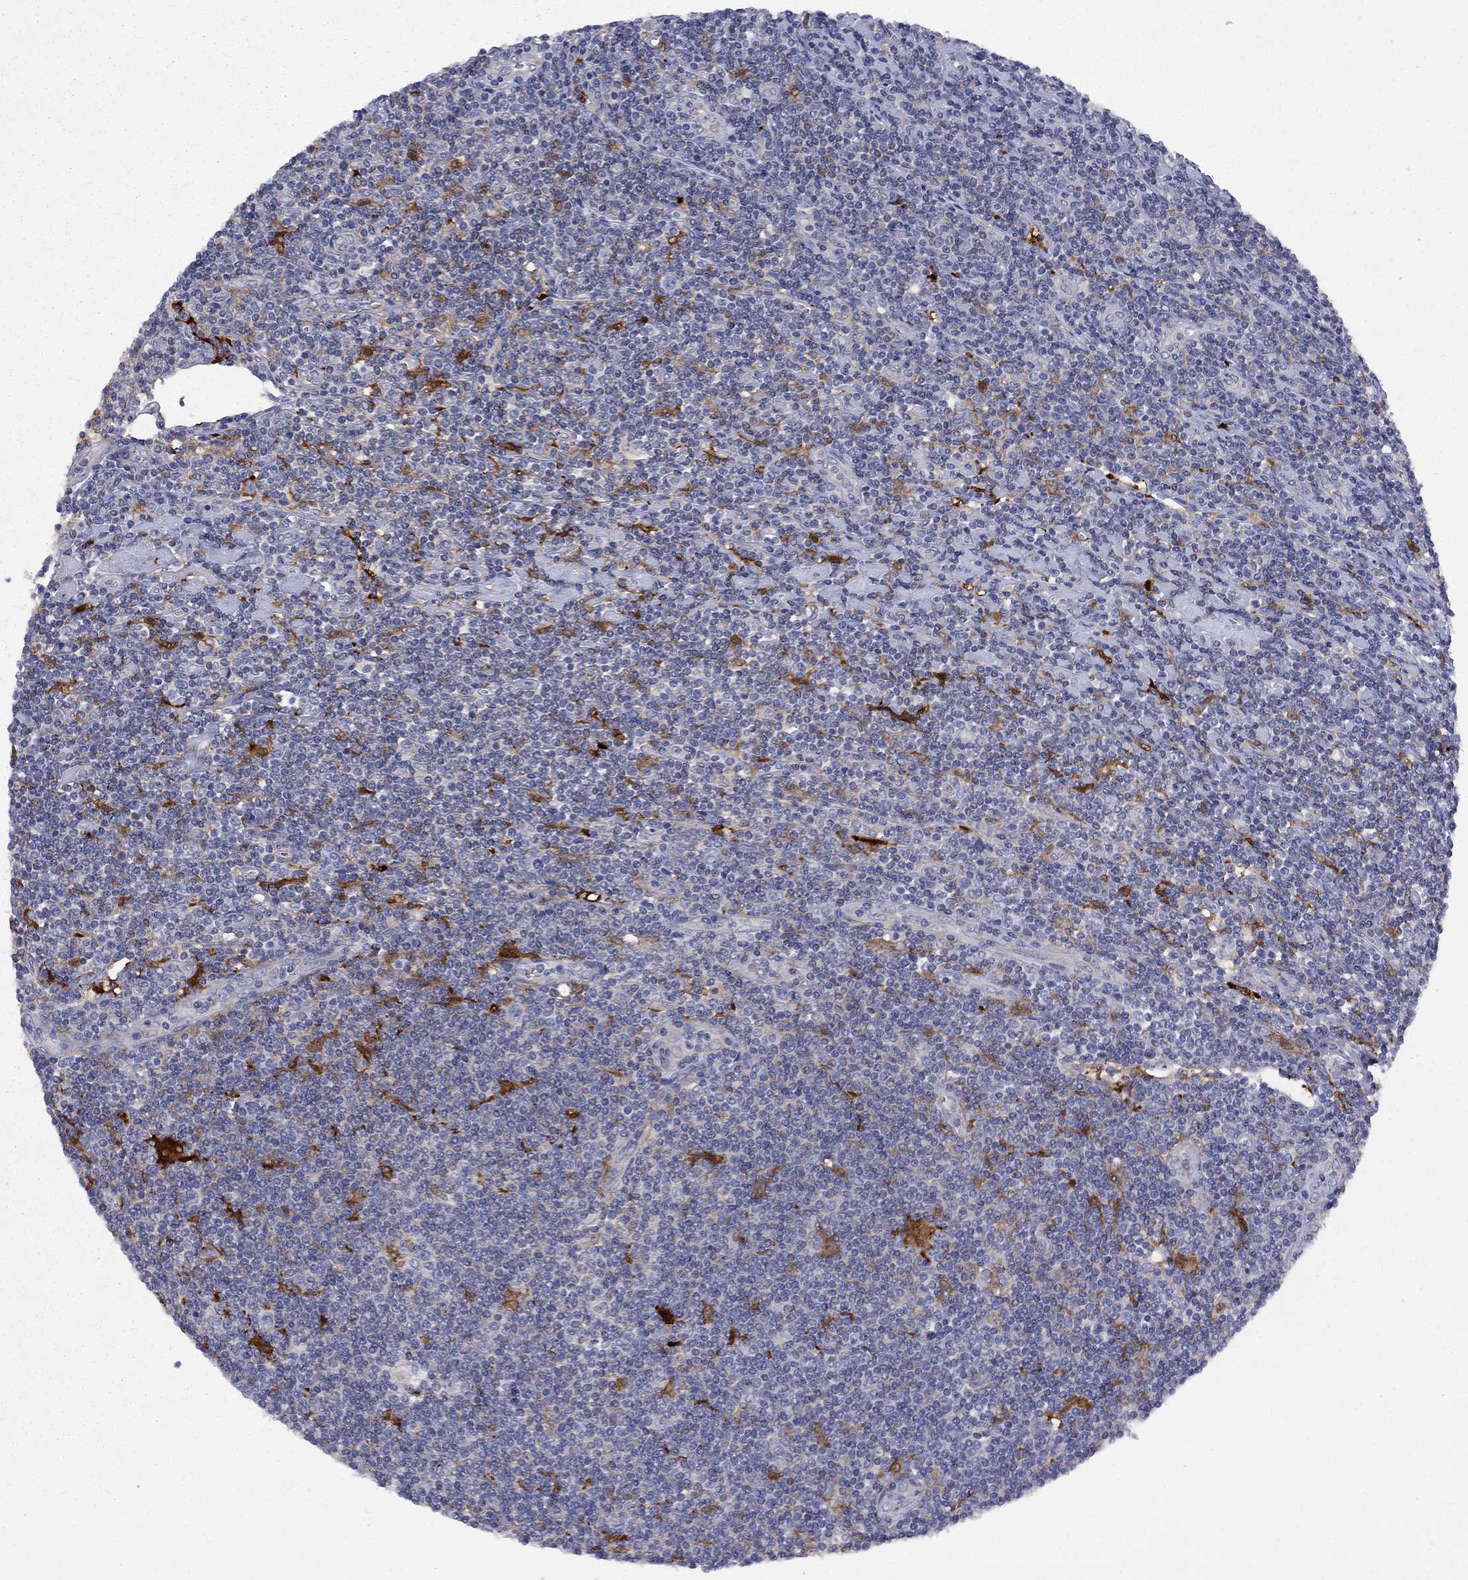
{"staining": {"intensity": "moderate", "quantity": "<25%", "location": "cytoplasmic/membranous"}, "tissue": "lymphoma", "cell_type": "Tumor cells", "image_type": "cancer", "snomed": [{"axis": "morphology", "description": "Hodgkin's disease, NOS"}, {"axis": "topography", "description": "Lymph node"}], "caption": "High-power microscopy captured an IHC histopathology image of lymphoma, revealing moderate cytoplasmic/membranous positivity in approximately <25% of tumor cells.", "gene": "MTHFR", "patient": {"sex": "male", "age": 40}}